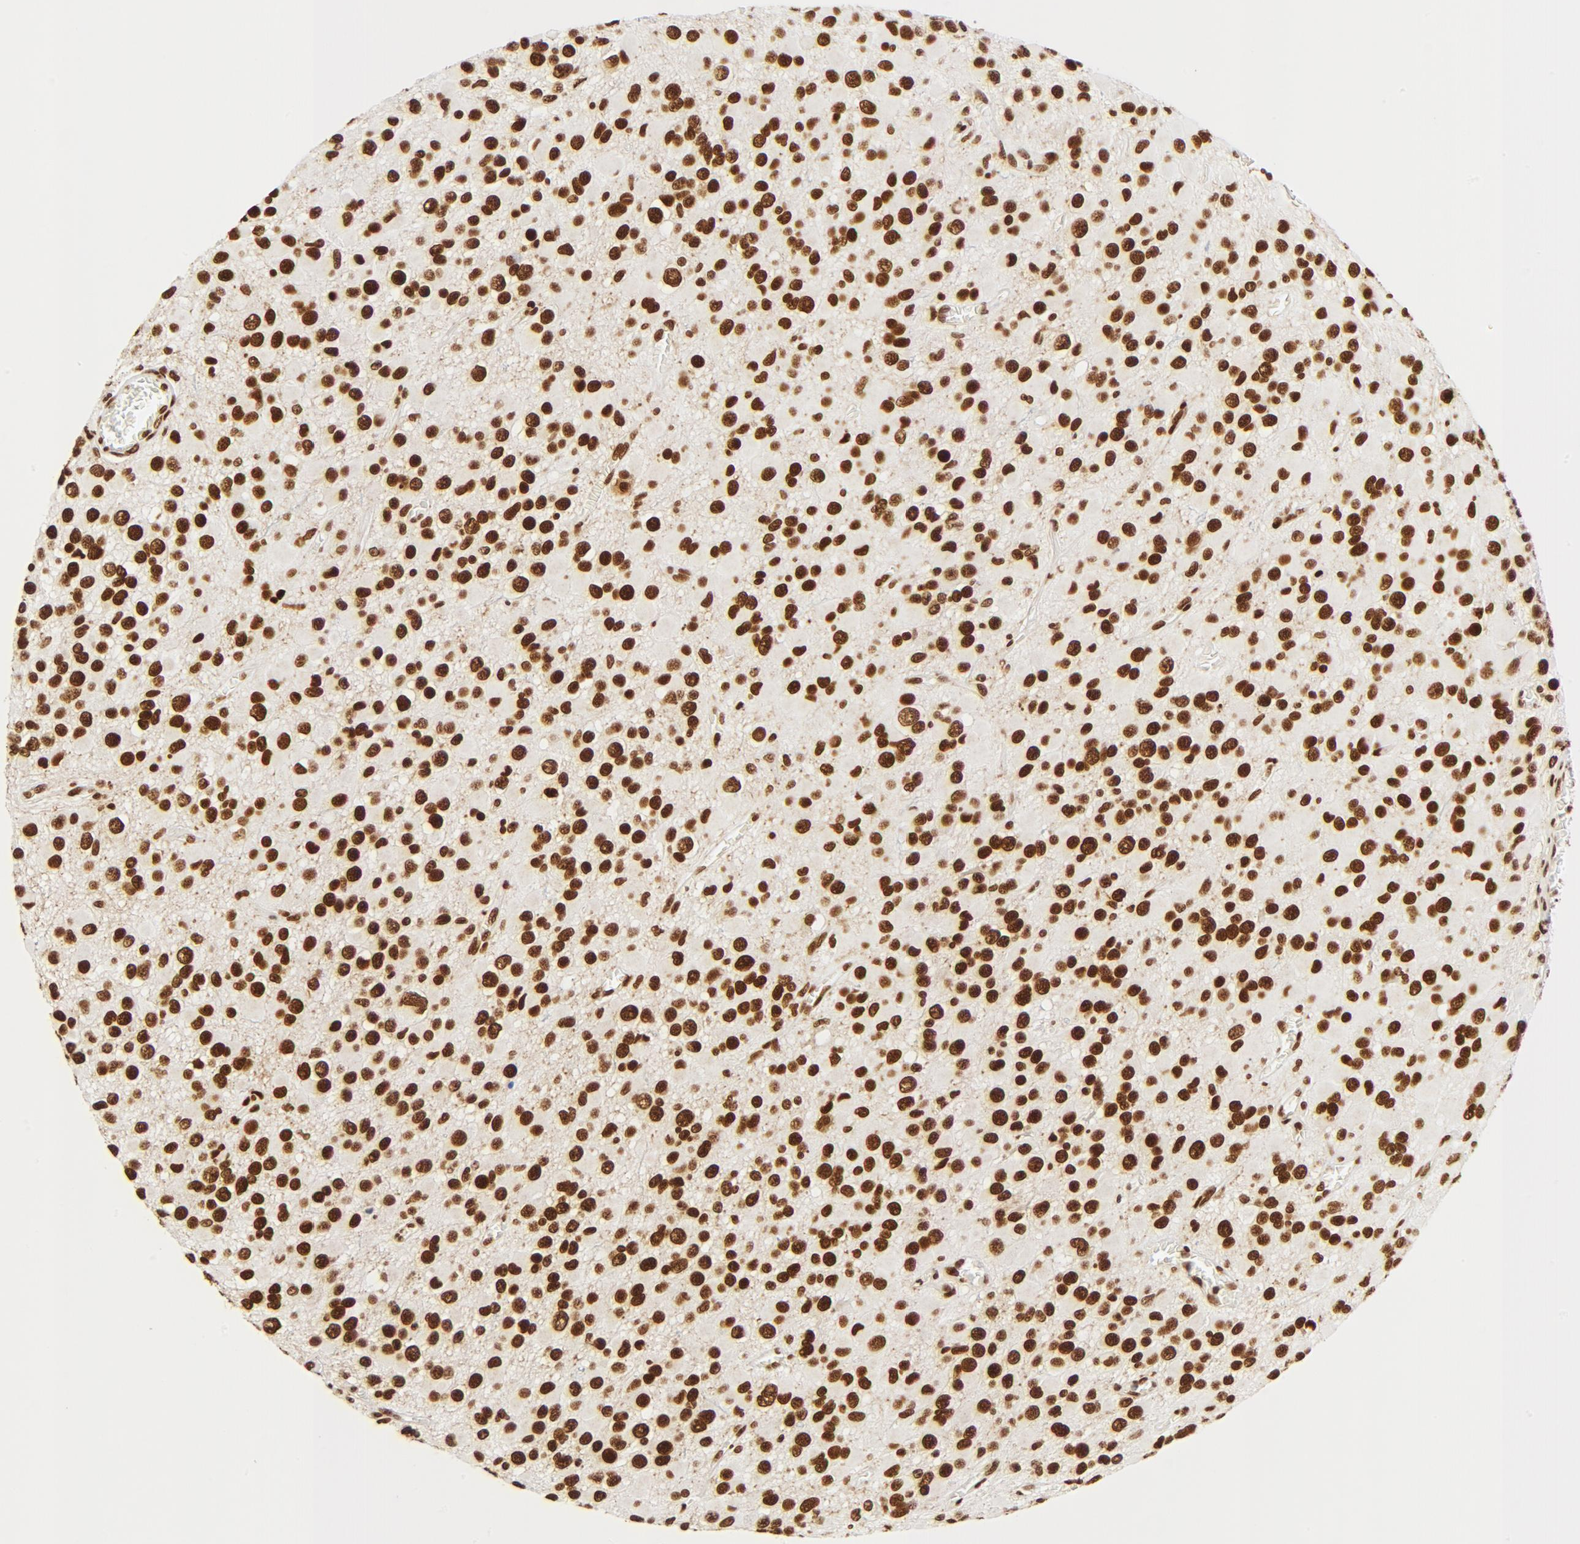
{"staining": {"intensity": "strong", "quantity": ">75%", "location": "nuclear"}, "tissue": "glioma", "cell_type": "Tumor cells", "image_type": "cancer", "snomed": [{"axis": "morphology", "description": "Glioma, malignant, Low grade"}, {"axis": "topography", "description": "Brain"}], "caption": "Malignant glioma (low-grade) stained for a protein (brown) demonstrates strong nuclear positive expression in approximately >75% of tumor cells.", "gene": "CTBP1", "patient": {"sex": "male", "age": 42}}